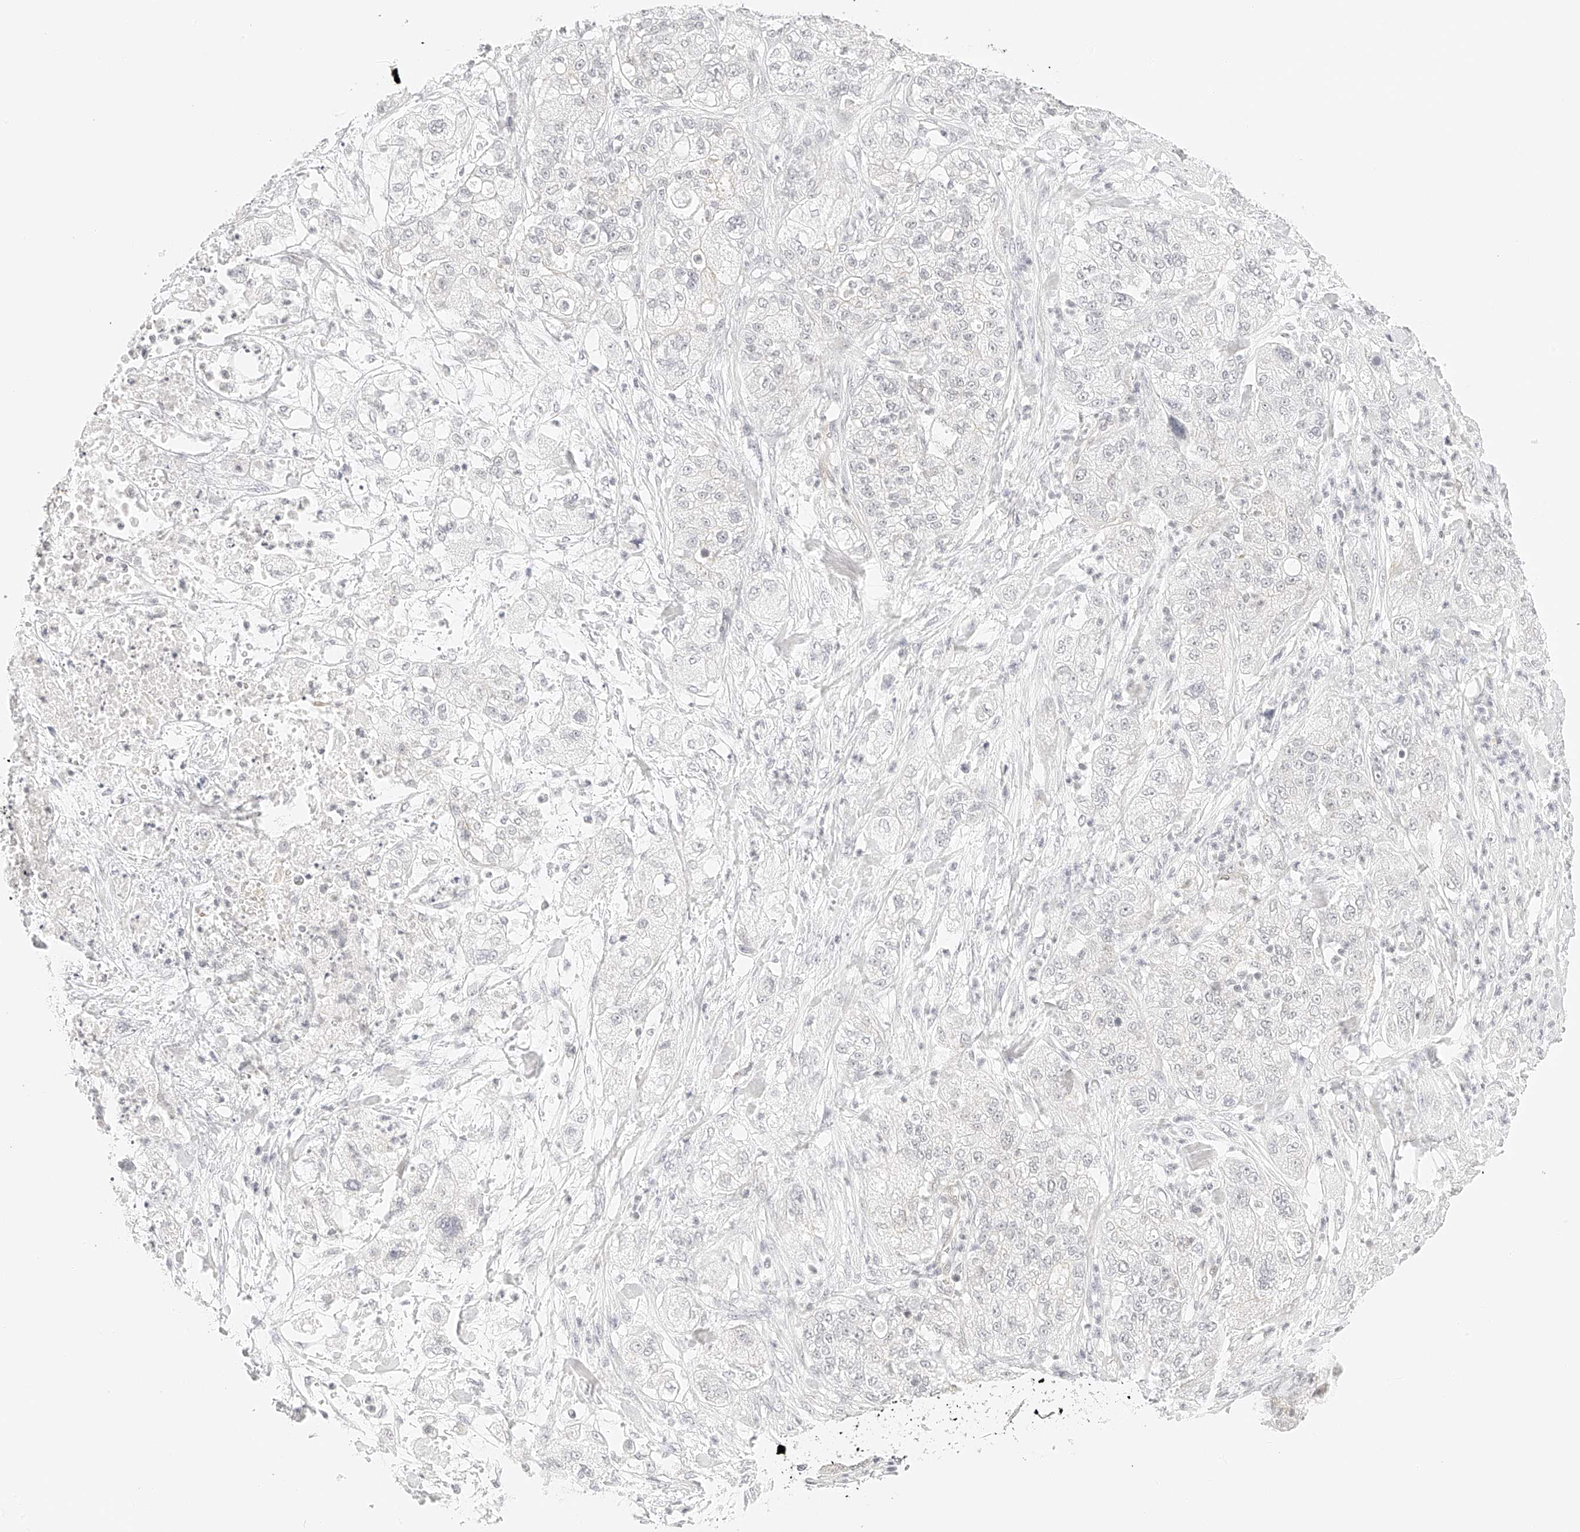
{"staining": {"intensity": "negative", "quantity": "none", "location": "none"}, "tissue": "pancreatic cancer", "cell_type": "Tumor cells", "image_type": "cancer", "snomed": [{"axis": "morphology", "description": "Adenocarcinoma, NOS"}, {"axis": "topography", "description": "Pancreas"}], "caption": "This is an immunohistochemistry histopathology image of pancreatic adenocarcinoma. There is no expression in tumor cells.", "gene": "ZFP69", "patient": {"sex": "female", "age": 78}}